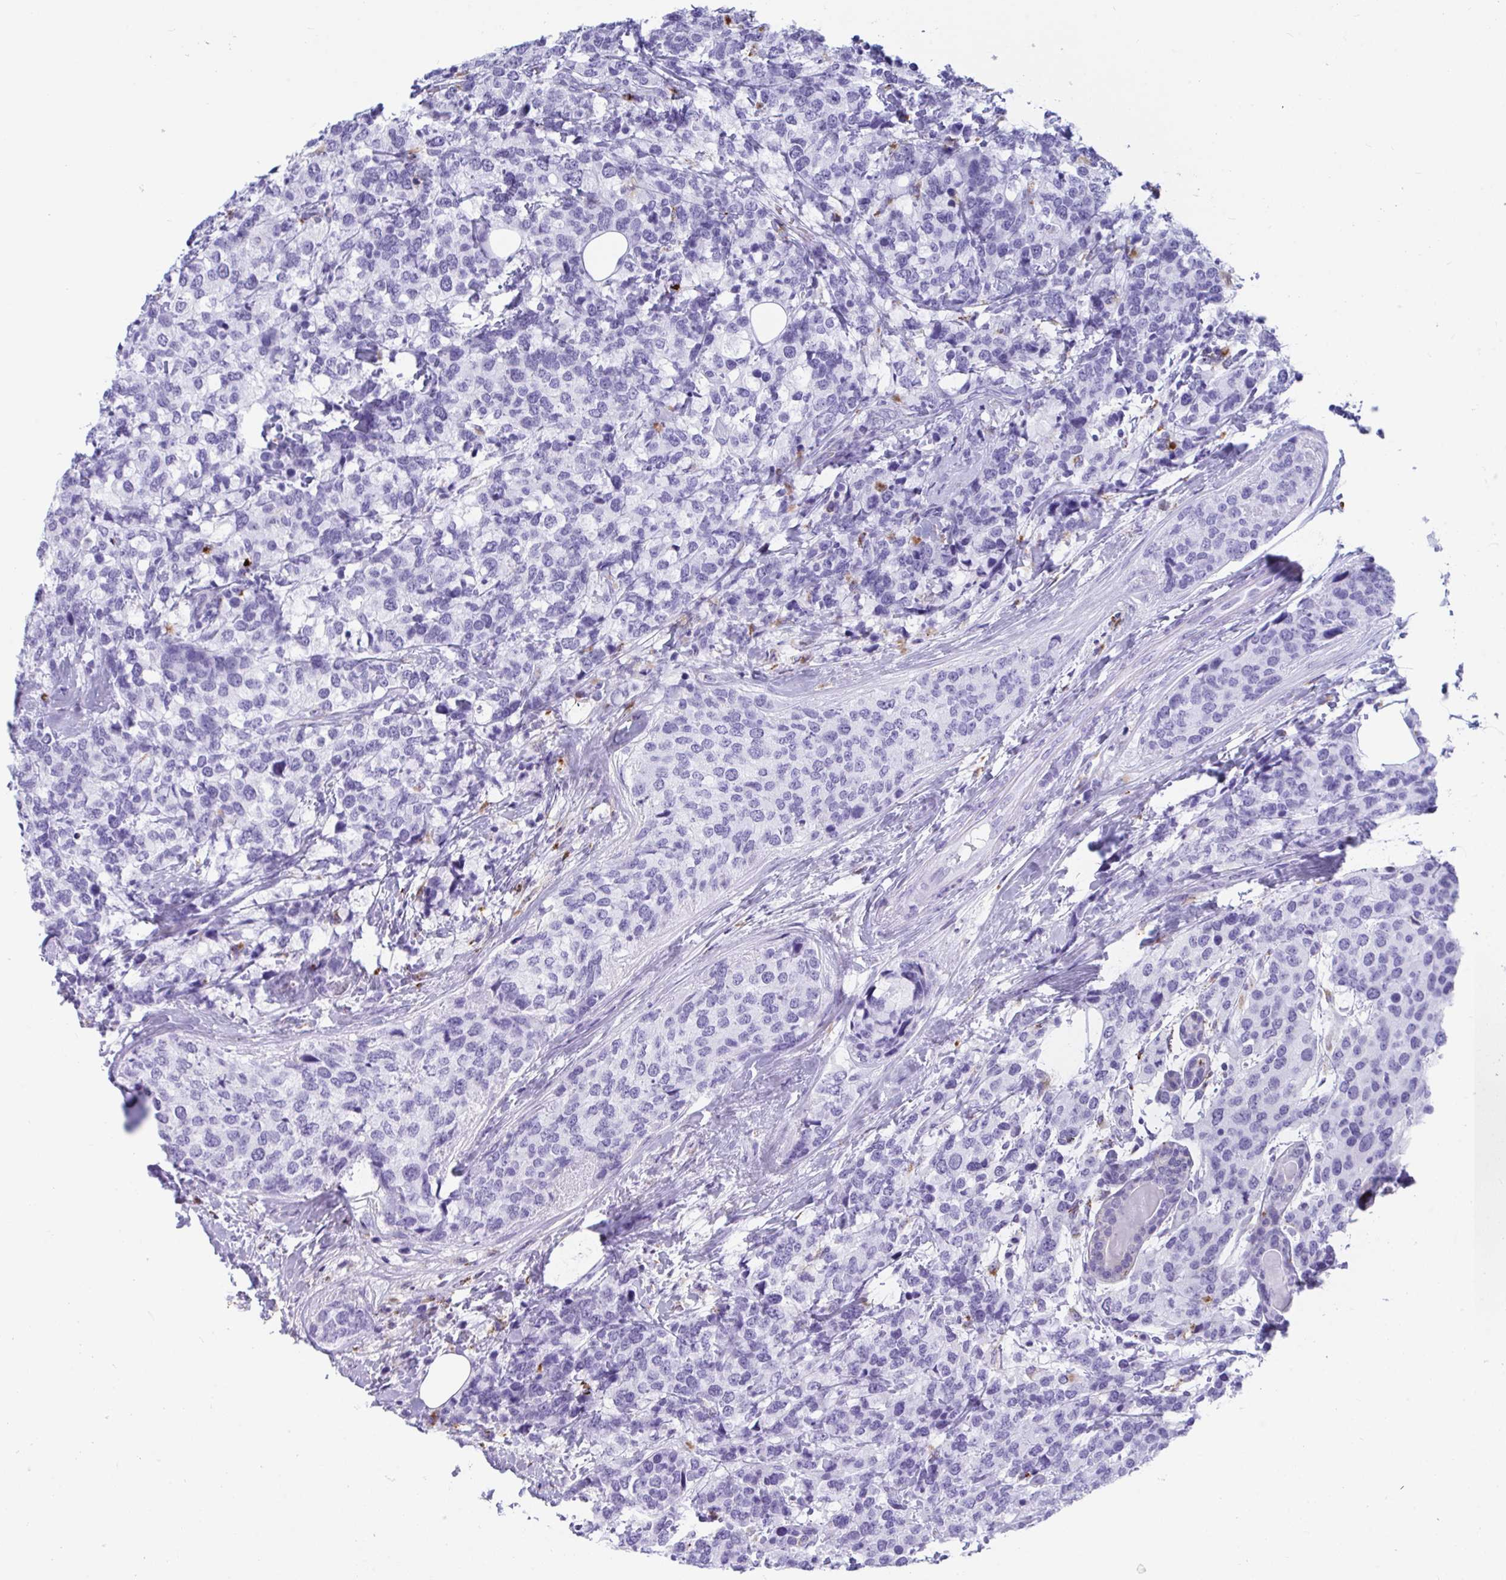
{"staining": {"intensity": "negative", "quantity": "none", "location": "none"}, "tissue": "breast cancer", "cell_type": "Tumor cells", "image_type": "cancer", "snomed": [{"axis": "morphology", "description": "Lobular carcinoma"}, {"axis": "topography", "description": "Breast"}], "caption": "The image reveals no significant expression in tumor cells of breast cancer. The staining is performed using DAB (3,3'-diaminobenzidine) brown chromogen with nuclei counter-stained in using hematoxylin.", "gene": "CPVL", "patient": {"sex": "female", "age": 59}}